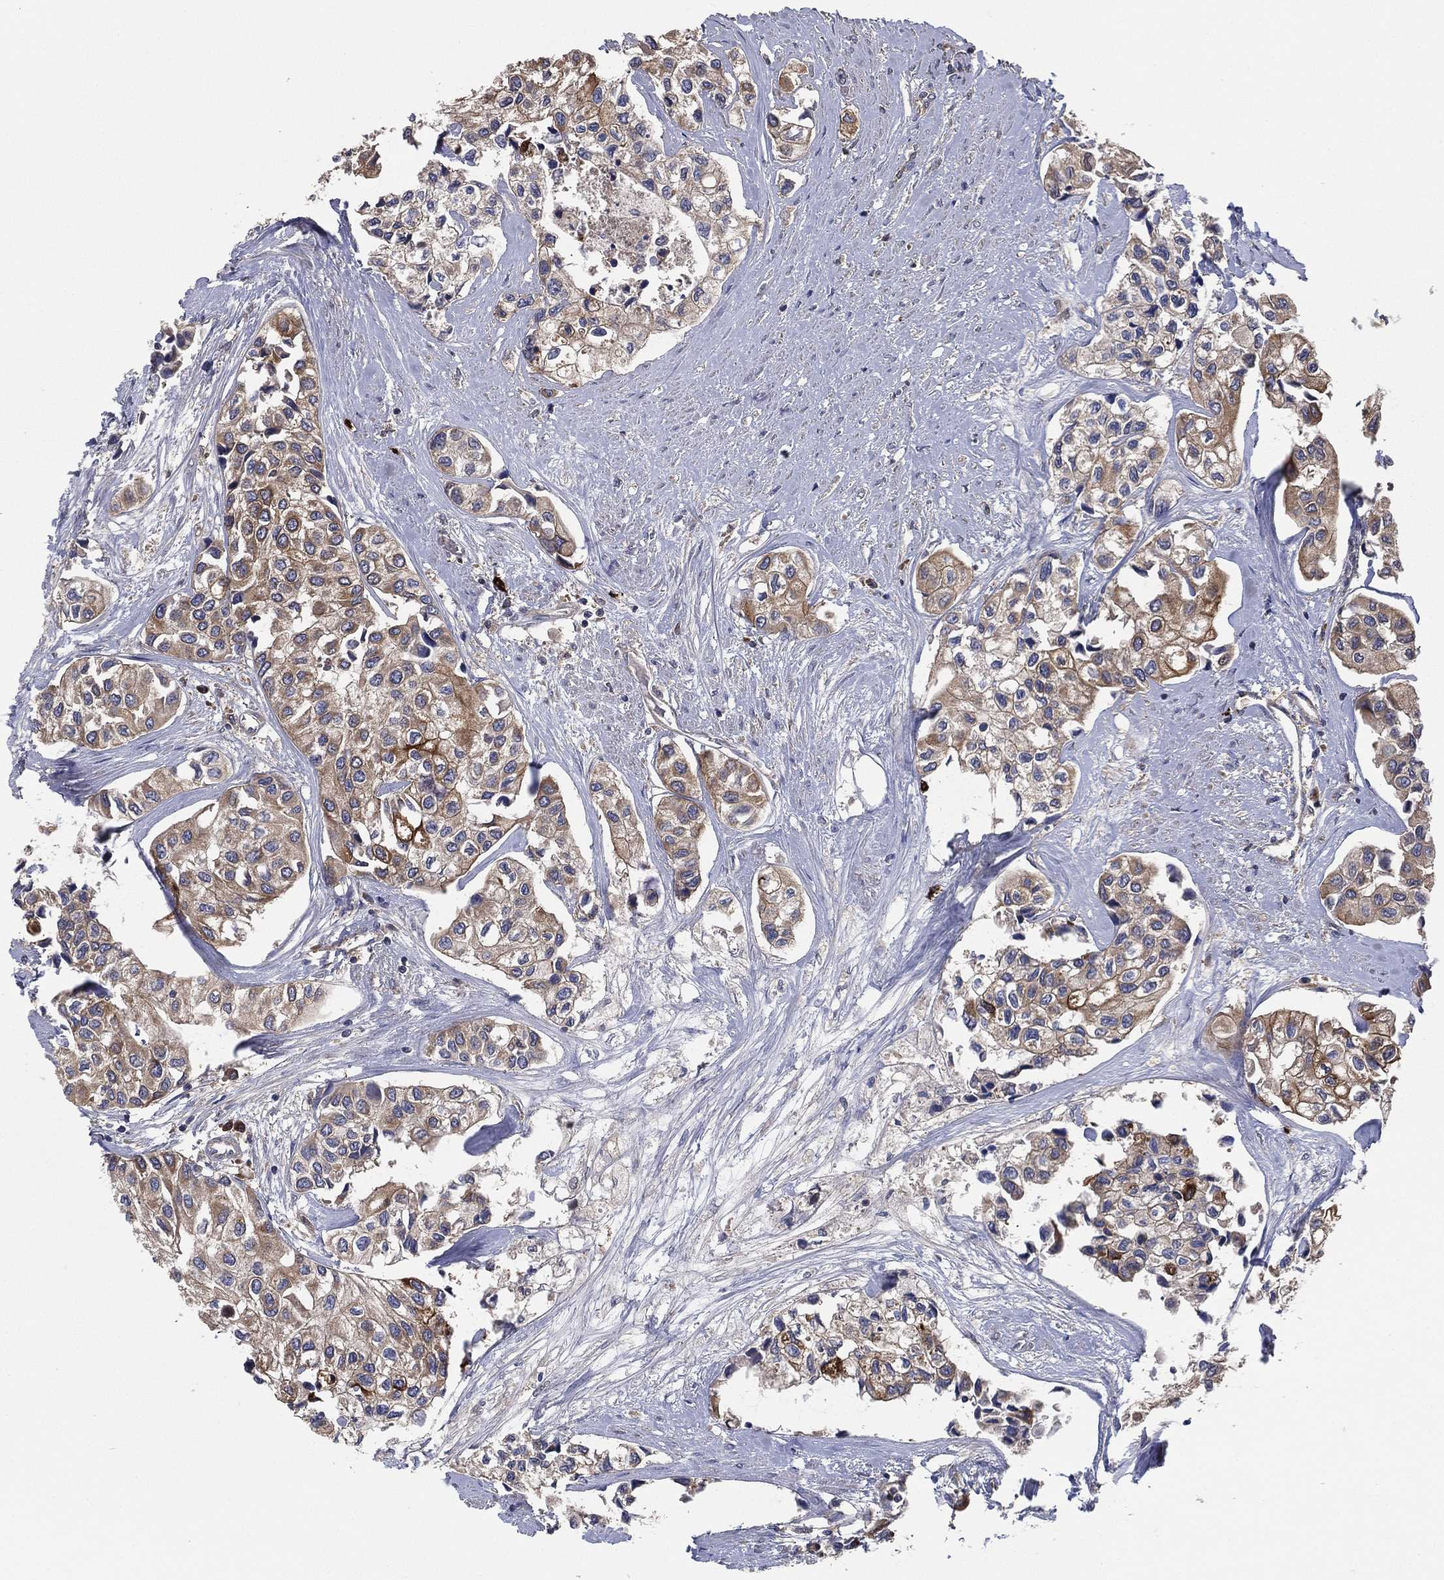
{"staining": {"intensity": "moderate", "quantity": "25%-75%", "location": "cytoplasmic/membranous"}, "tissue": "urothelial cancer", "cell_type": "Tumor cells", "image_type": "cancer", "snomed": [{"axis": "morphology", "description": "Urothelial carcinoma, High grade"}, {"axis": "topography", "description": "Urinary bladder"}], "caption": "Immunohistochemical staining of human urothelial carcinoma (high-grade) displays medium levels of moderate cytoplasmic/membranous protein staining in about 25%-75% of tumor cells. Immunohistochemistry stains the protein of interest in brown and the nuclei are stained blue.", "gene": "SMPD3", "patient": {"sex": "male", "age": 73}}